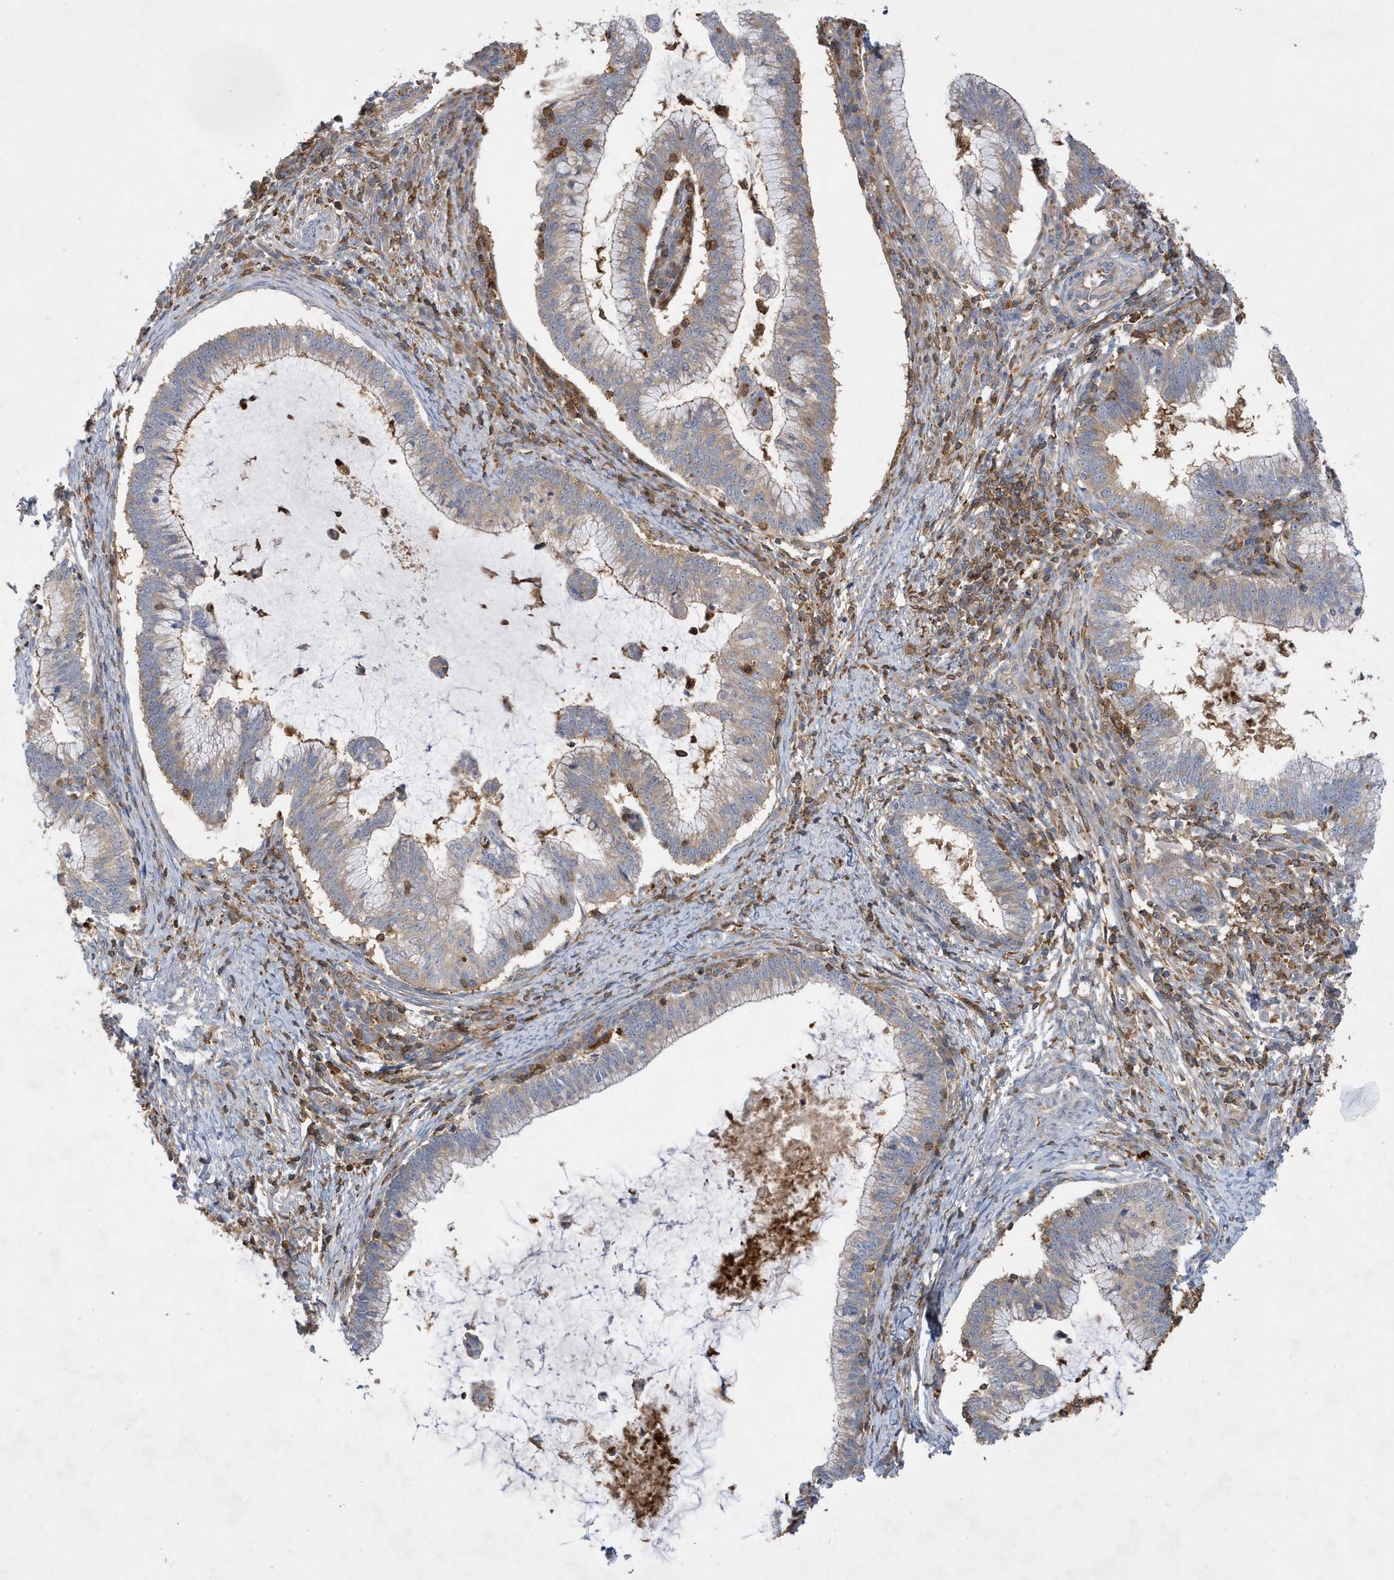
{"staining": {"intensity": "weak", "quantity": "25%-75%", "location": "cytoplasmic/membranous"}, "tissue": "cervical cancer", "cell_type": "Tumor cells", "image_type": "cancer", "snomed": [{"axis": "morphology", "description": "Adenocarcinoma, NOS"}, {"axis": "topography", "description": "Cervix"}], "caption": "Immunohistochemistry histopathology image of human adenocarcinoma (cervical) stained for a protein (brown), which reveals low levels of weak cytoplasmic/membranous expression in about 25%-75% of tumor cells.", "gene": "LAPTM4A", "patient": {"sex": "female", "age": 36}}